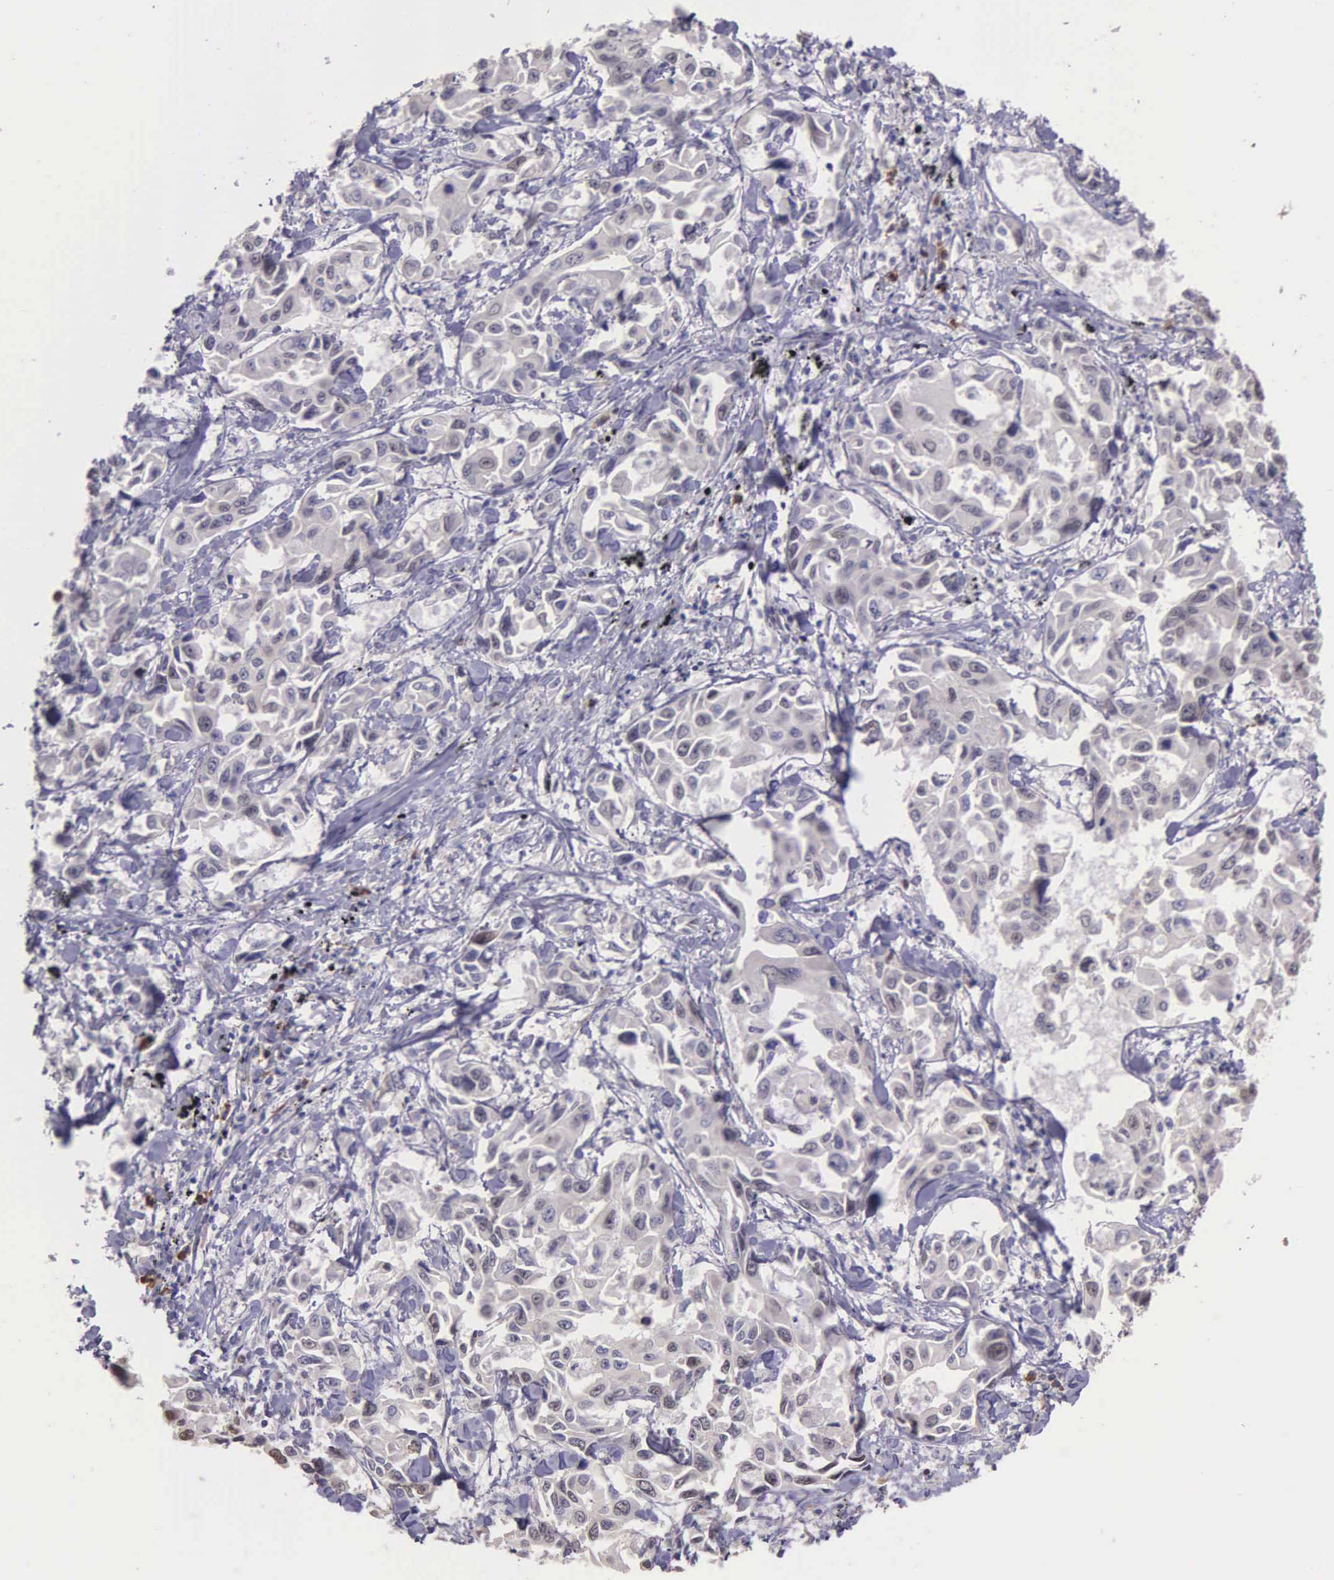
{"staining": {"intensity": "weak", "quantity": "<25%", "location": "nuclear"}, "tissue": "lung cancer", "cell_type": "Tumor cells", "image_type": "cancer", "snomed": [{"axis": "morphology", "description": "Adenocarcinoma, NOS"}, {"axis": "topography", "description": "Lung"}], "caption": "A high-resolution histopathology image shows IHC staining of lung adenocarcinoma, which demonstrates no significant staining in tumor cells. (Immunohistochemistry (ihc), brightfield microscopy, high magnification).", "gene": "MCM5", "patient": {"sex": "male", "age": 64}}